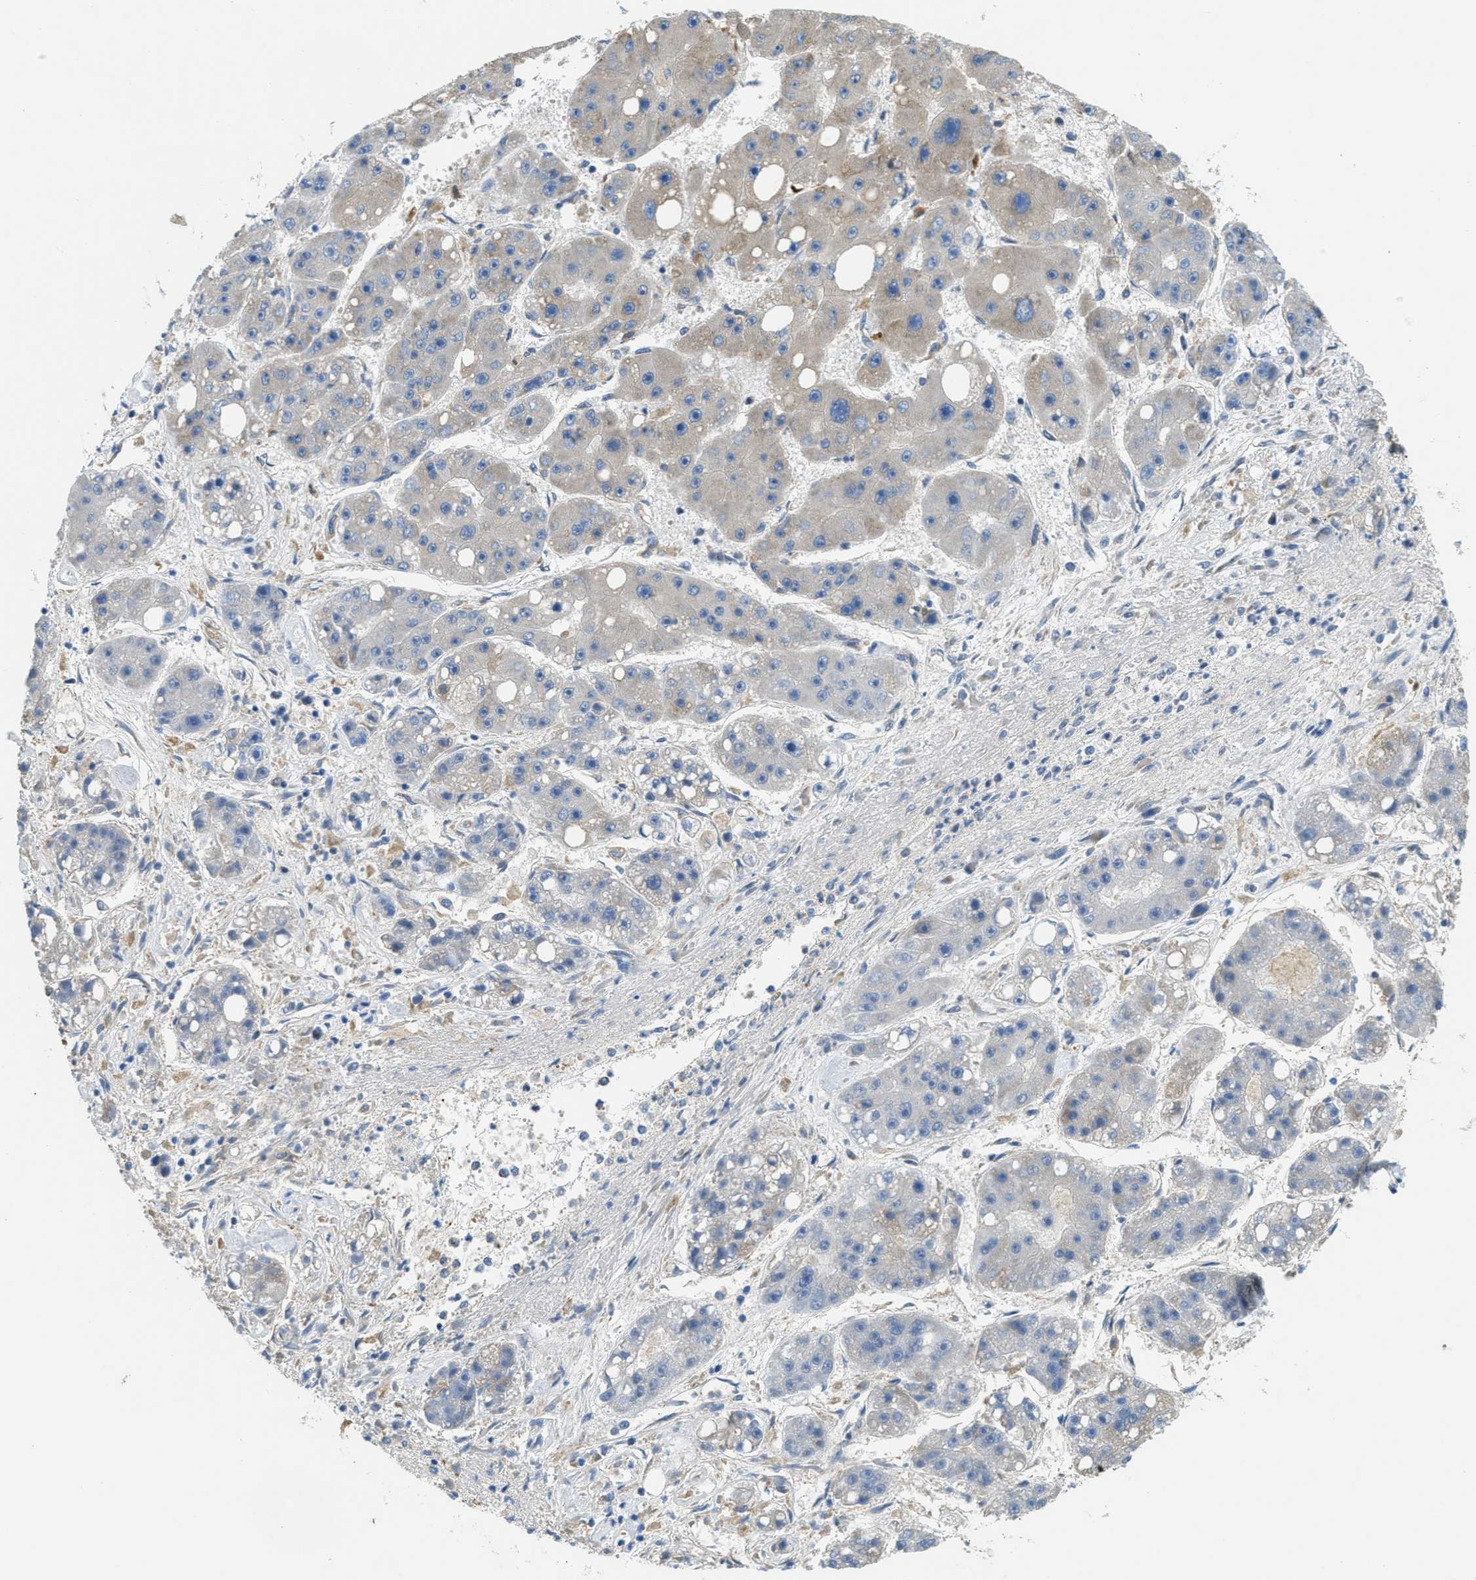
{"staining": {"intensity": "weak", "quantity": "<25%", "location": "cytoplasmic/membranous"}, "tissue": "liver cancer", "cell_type": "Tumor cells", "image_type": "cancer", "snomed": [{"axis": "morphology", "description": "Carcinoma, Hepatocellular, NOS"}, {"axis": "topography", "description": "Liver"}], "caption": "This is a histopathology image of immunohistochemistry staining of hepatocellular carcinoma (liver), which shows no expression in tumor cells. (Stains: DAB (3,3'-diaminobenzidine) IHC with hematoxylin counter stain, Microscopy: brightfield microscopy at high magnification).", "gene": "MPDU1", "patient": {"sex": "female", "age": 61}}